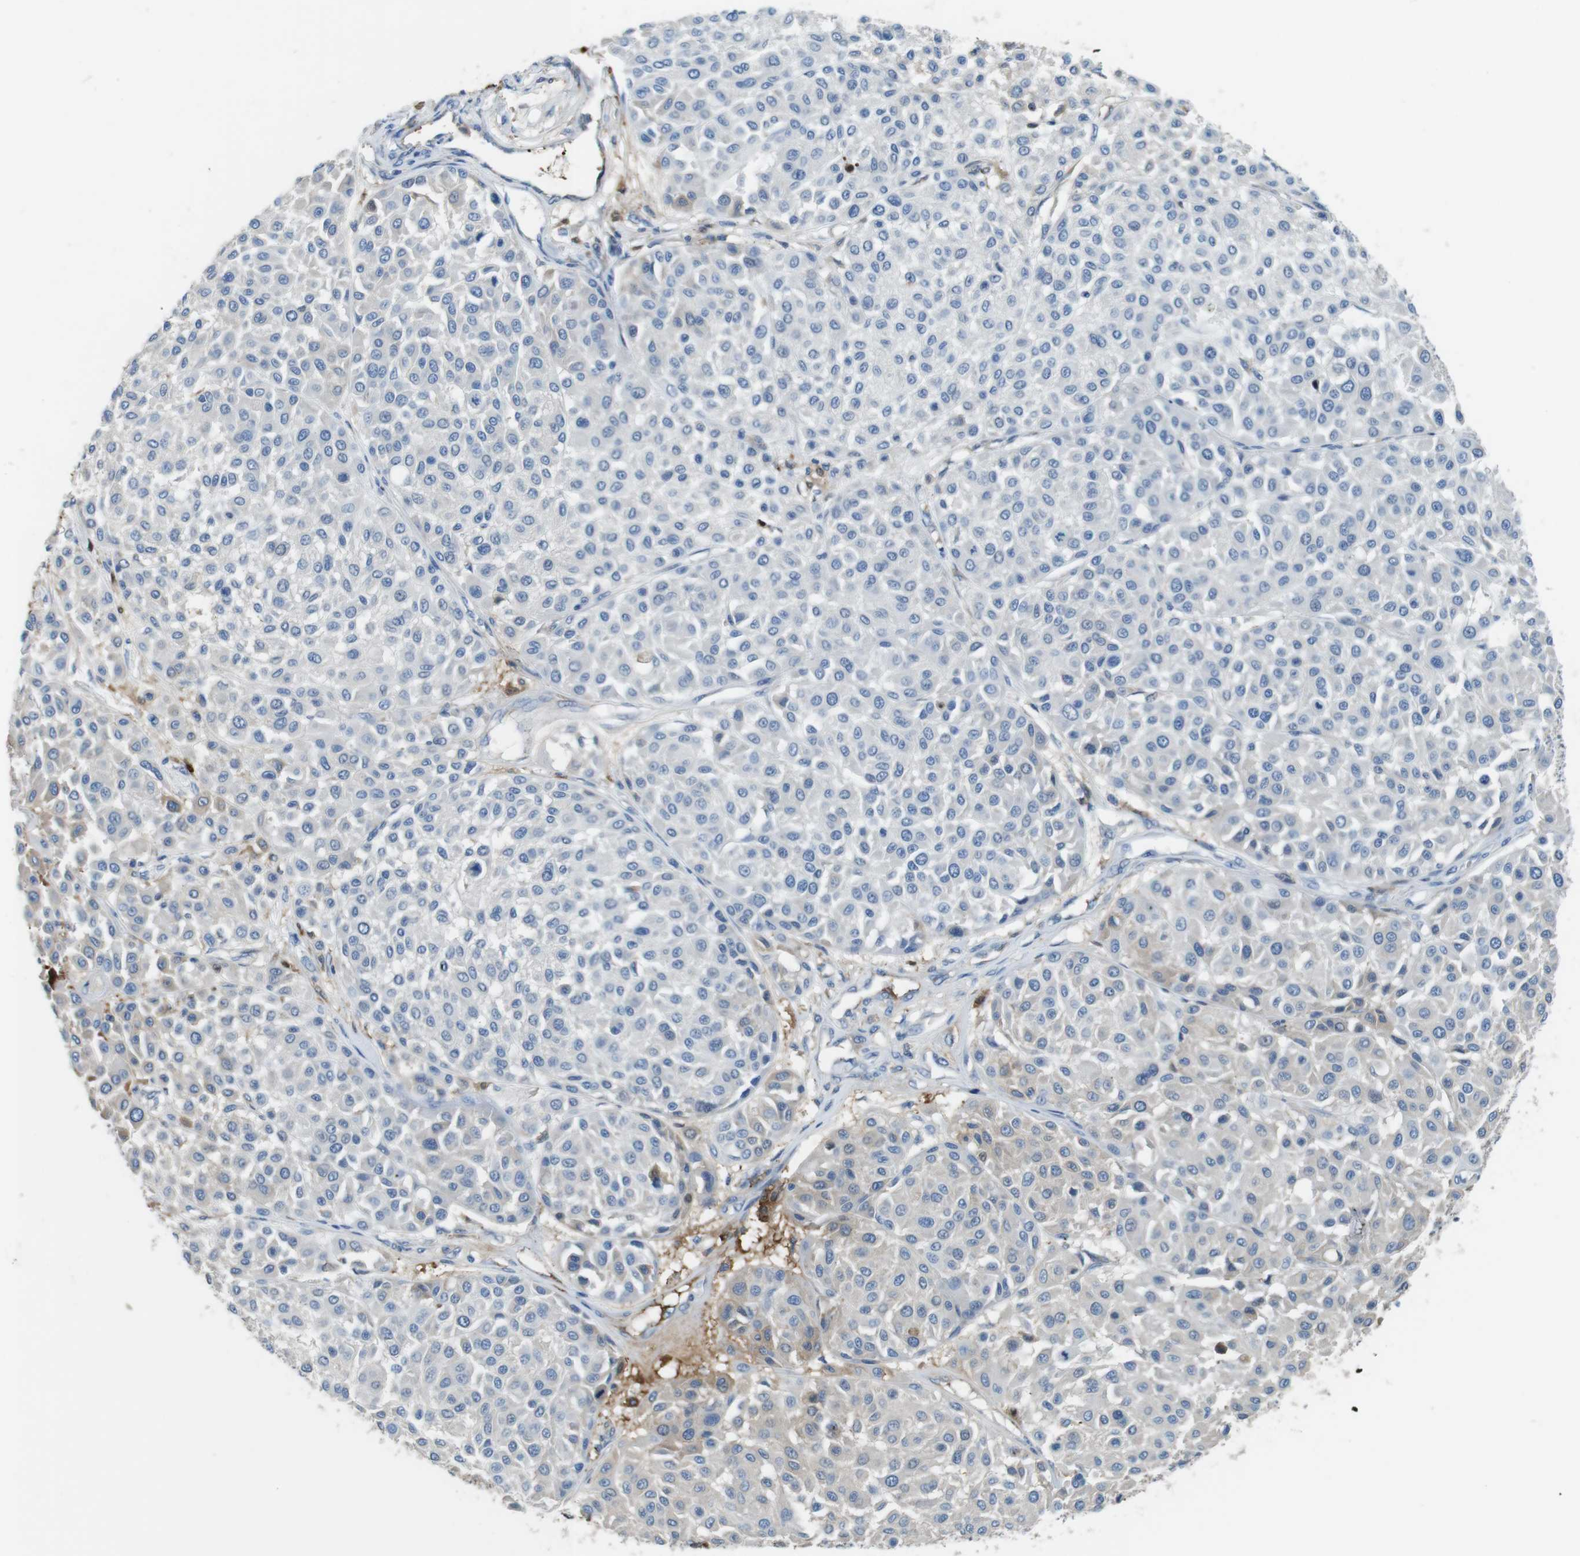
{"staining": {"intensity": "negative", "quantity": "none", "location": "none"}, "tissue": "melanoma", "cell_type": "Tumor cells", "image_type": "cancer", "snomed": [{"axis": "morphology", "description": "Malignant melanoma, Metastatic site"}, {"axis": "topography", "description": "Soft tissue"}], "caption": "Immunohistochemistry of human malignant melanoma (metastatic site) reveals no staining in tumor cells.", "gene": "TMPRSS15", "patient": {"sex": "male", "age": 41}}